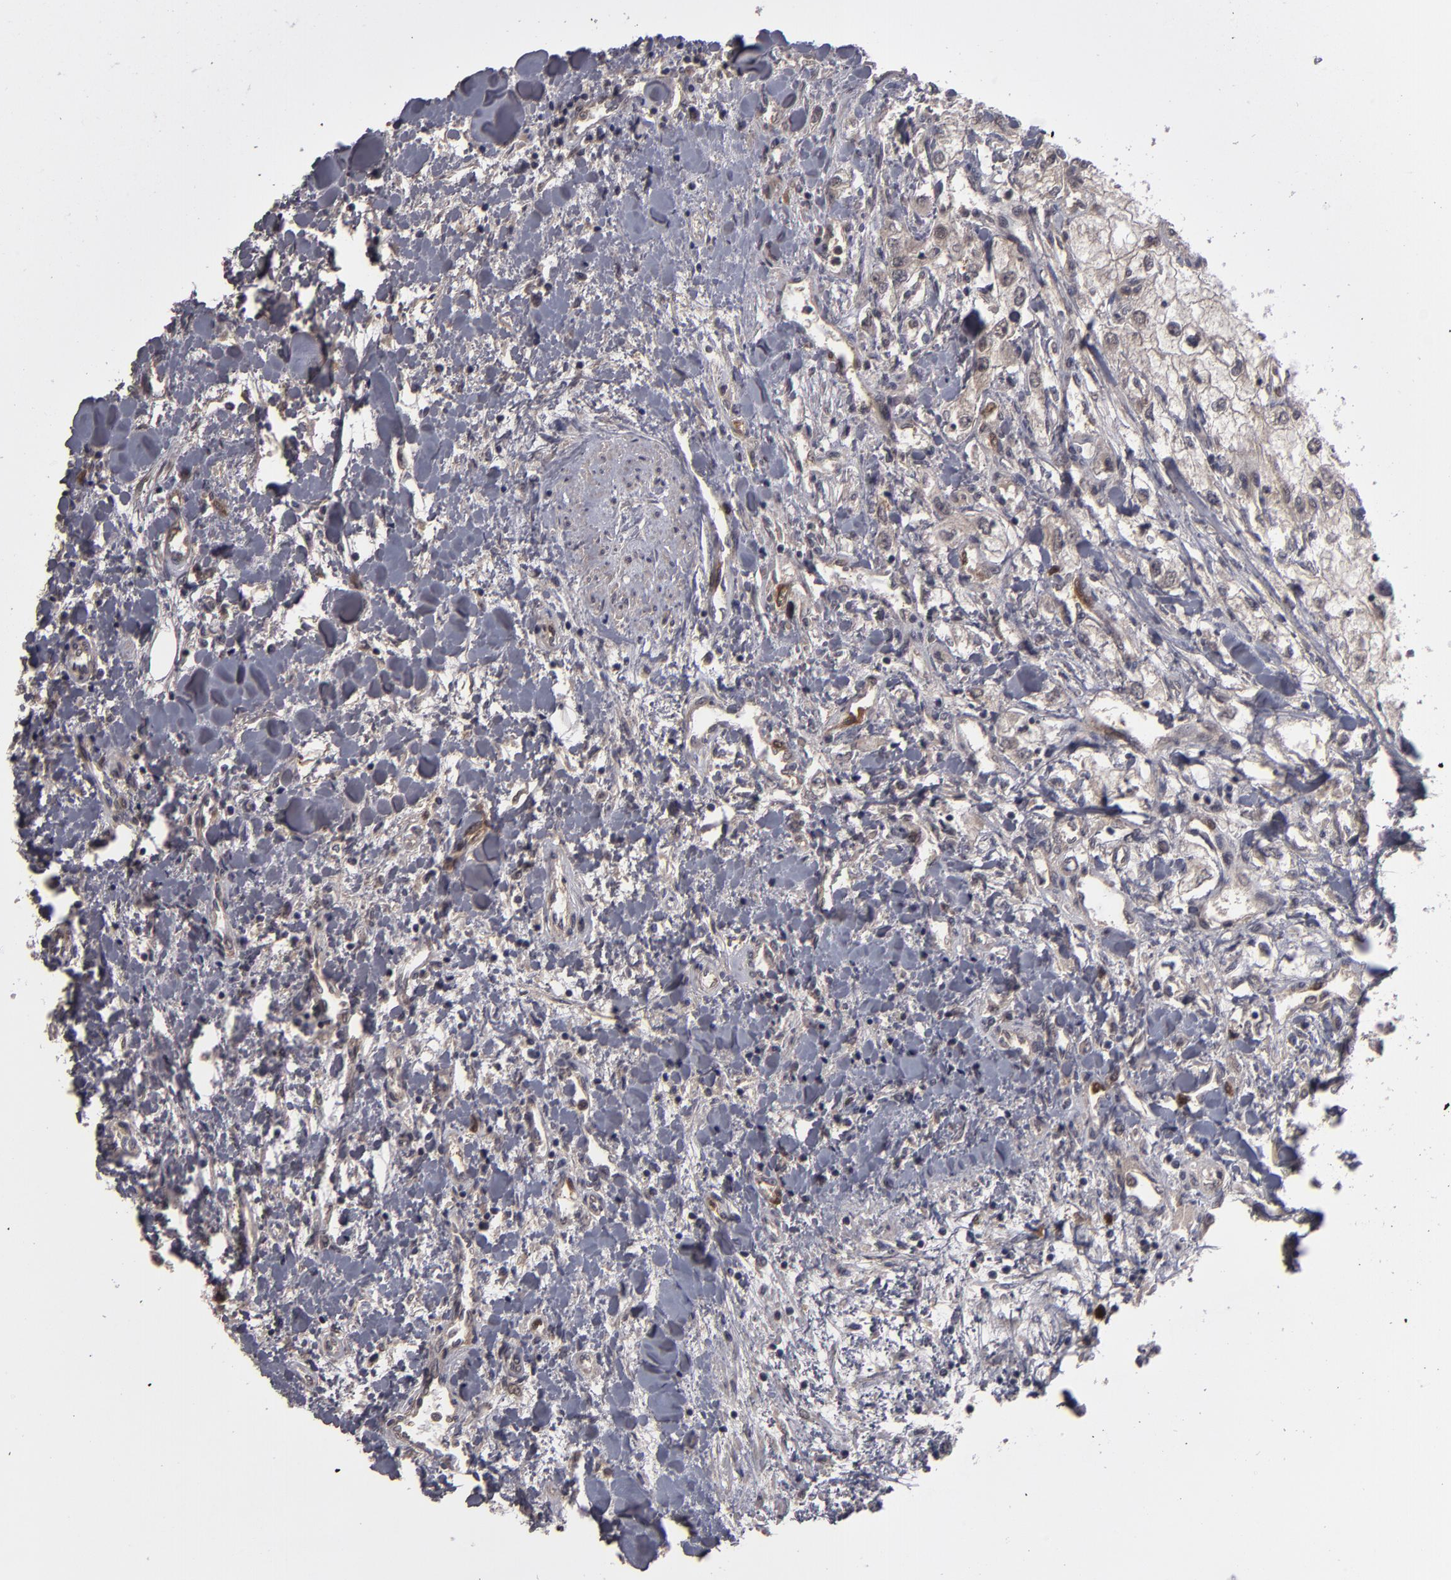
{"staining": {"intensity": "weak", "quantity": ">75%", "location": "cytoplasmic/membranous"}, "tissue": "renal cancer", "cell_type": "Tumor cells", "image_type": "cancer", "snomed": [{"axis": "morphology", "description": "Adenocarcinoma, NOS"}, {"axis": "topography", "description": "Kidney"}], "caption": "Immunohistochemistry (IHC) histopathology image of neoplastic tissue: human renal cancer stained using immunohistochemistry reveals low levels of weak protein expression localized specifically in the cytoplasmic/membranous of tumor cells, appearing as a cytoplasmic/membranous brown color.", "gene": "TYMS", "patient": {"sex": "male", "age": 57}}